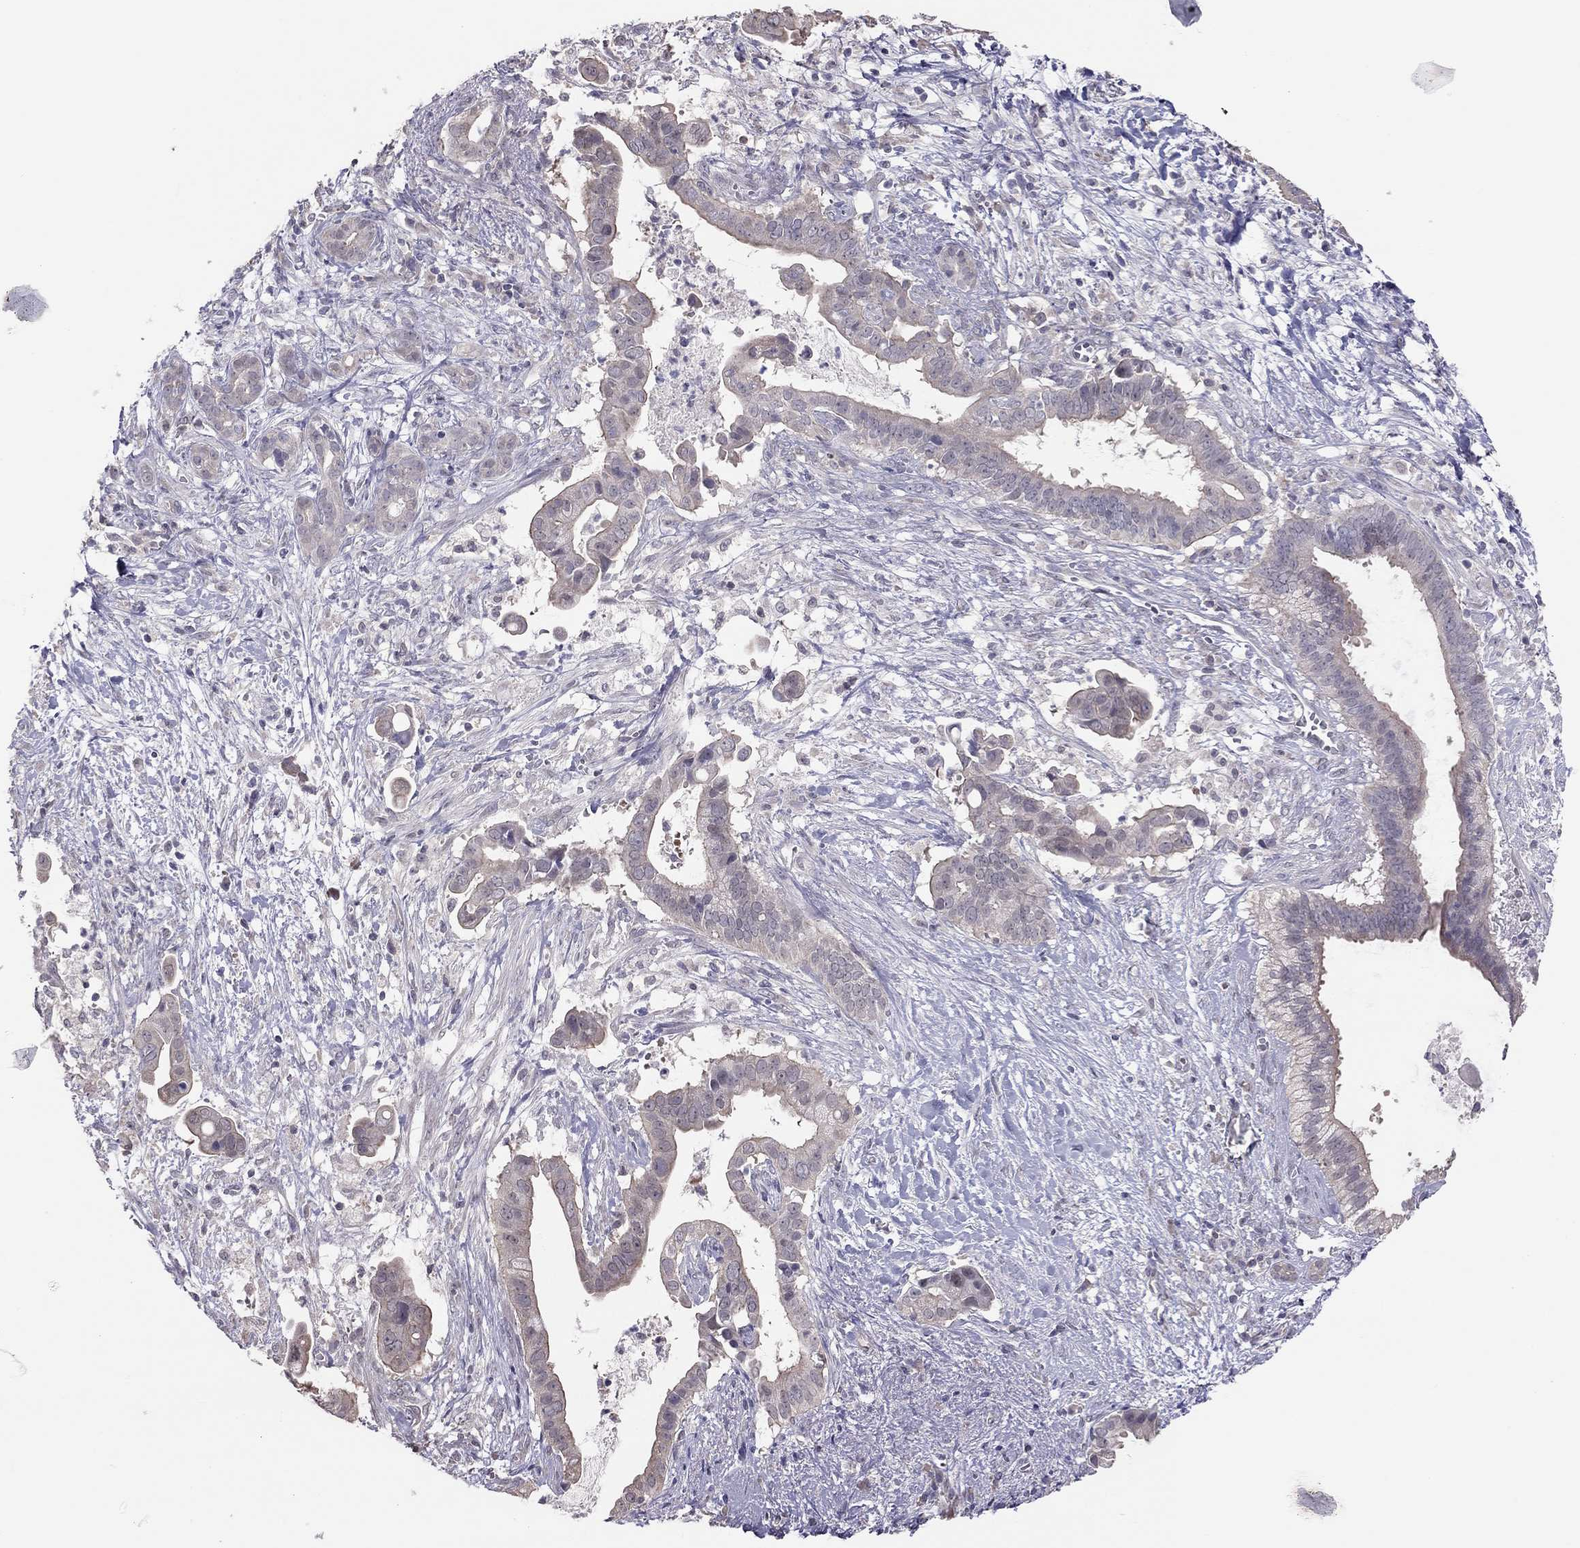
{"staining": {"intensity": "negative", "quantity": "none", "location": "none"}, "tissue": "pancreatic cancer", "cell_type": "Tumor cells", "image_type": "cancer", "snomed": [{"axis": "morphology", "description": "Adenocarcinoma, NOS"}, {"axis": "topography", "description": "Pancreas"}], "caption": "A histopathology image of pancreatic adenocarcinoma stained for a protein exhibits no brown staining in tumor cells. (DAB immunohistochemistry visualized using brightfield microscopy, high magnification).", "gene": "HSF2BP", "patient": {"sex": "male", "age": 61}}